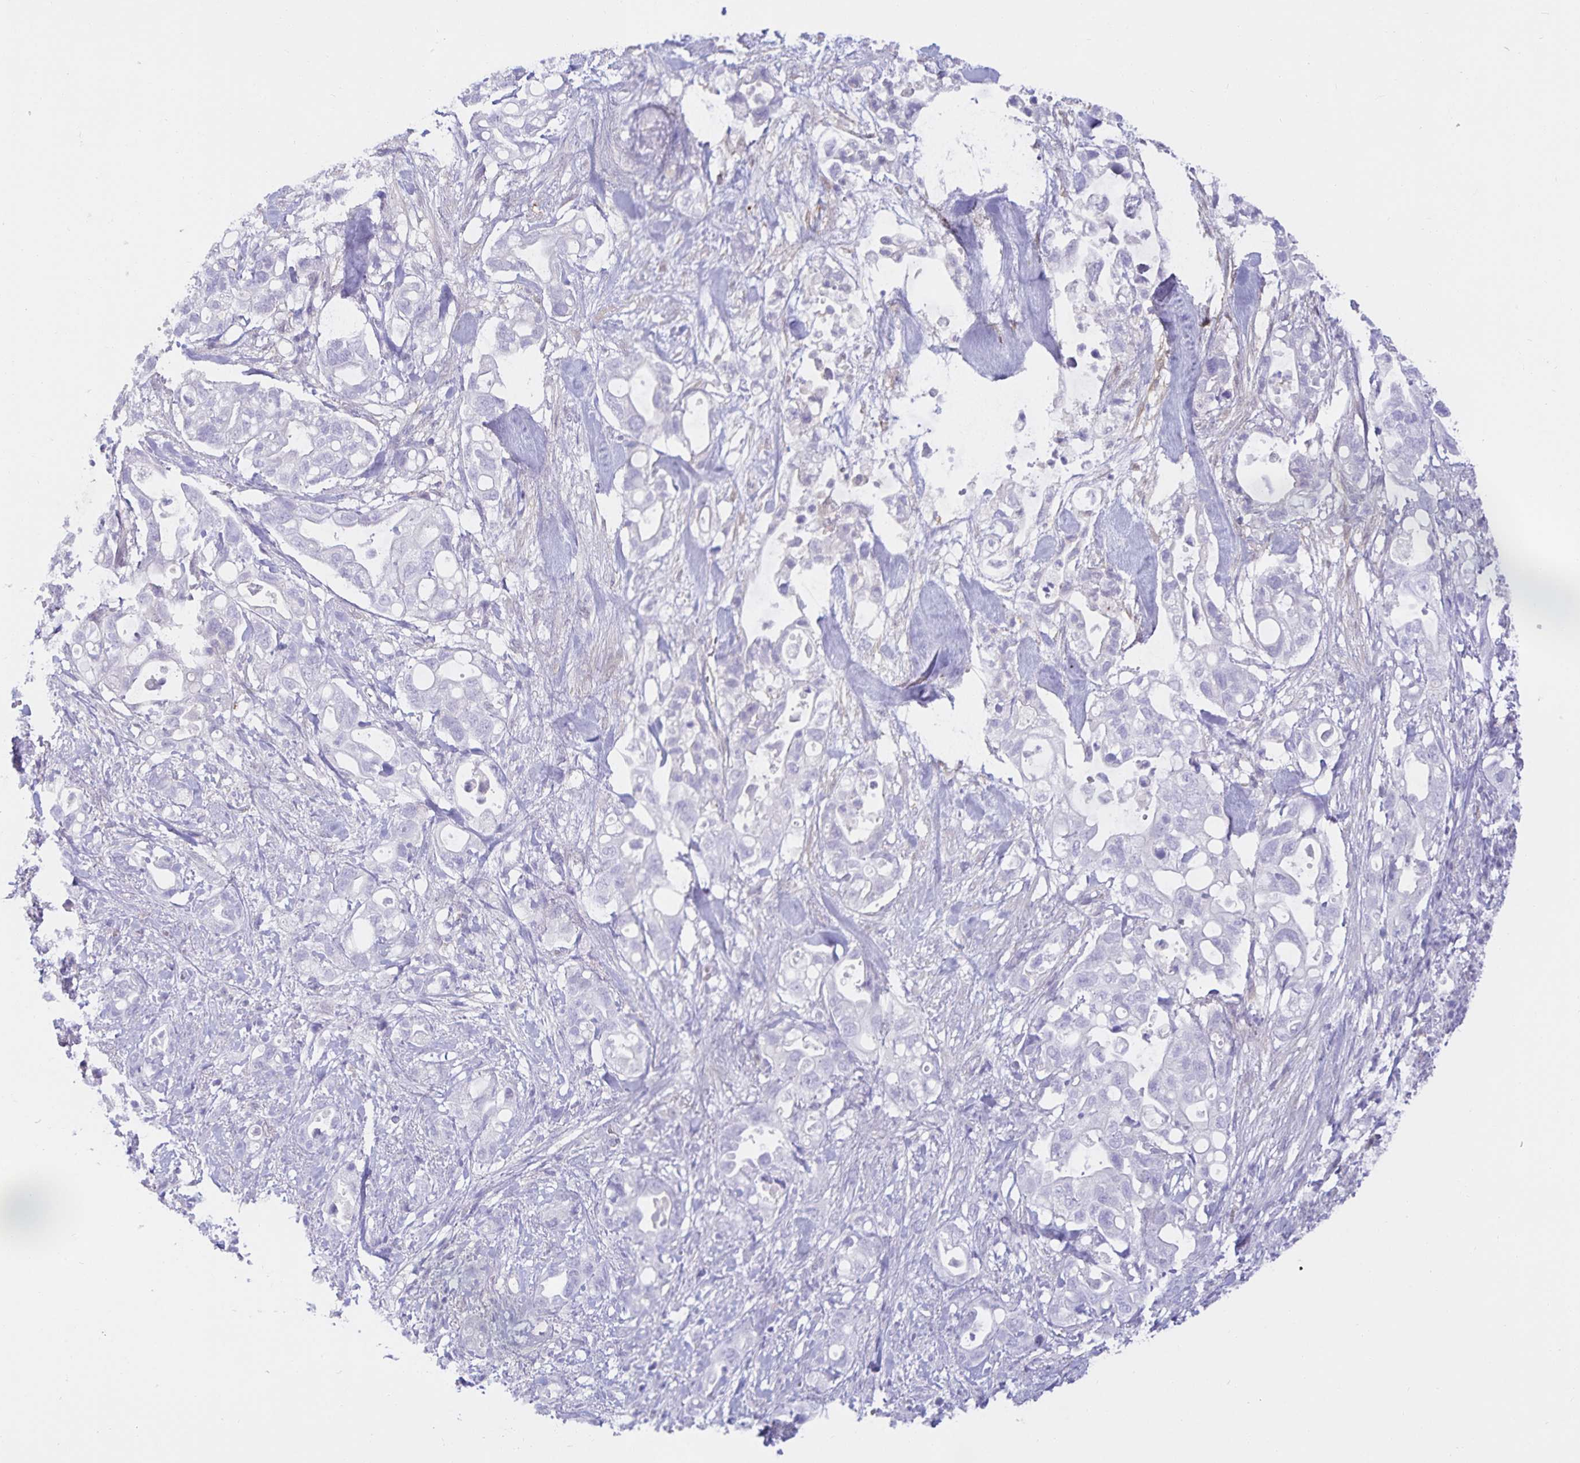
{"staining": {"intensity": "negative", "quantity": "none", "location": "none"}, "tissue": "pancreatic cancer", "cell_type": "Tumor cells", "image_type": "cancer", "snomed": [{"axis": "morphology", "description": "Adenocarcinoma, NOS"}, {"axis": "topography", "description": "Pancreas"}], "caption": "This is an immunohistochemistry (IHC) histopathology image of human pancreatic cancer. There is no staining in tumor cells.", "gene": "MON2", "patient": {"sex": "female", "age": 72}}